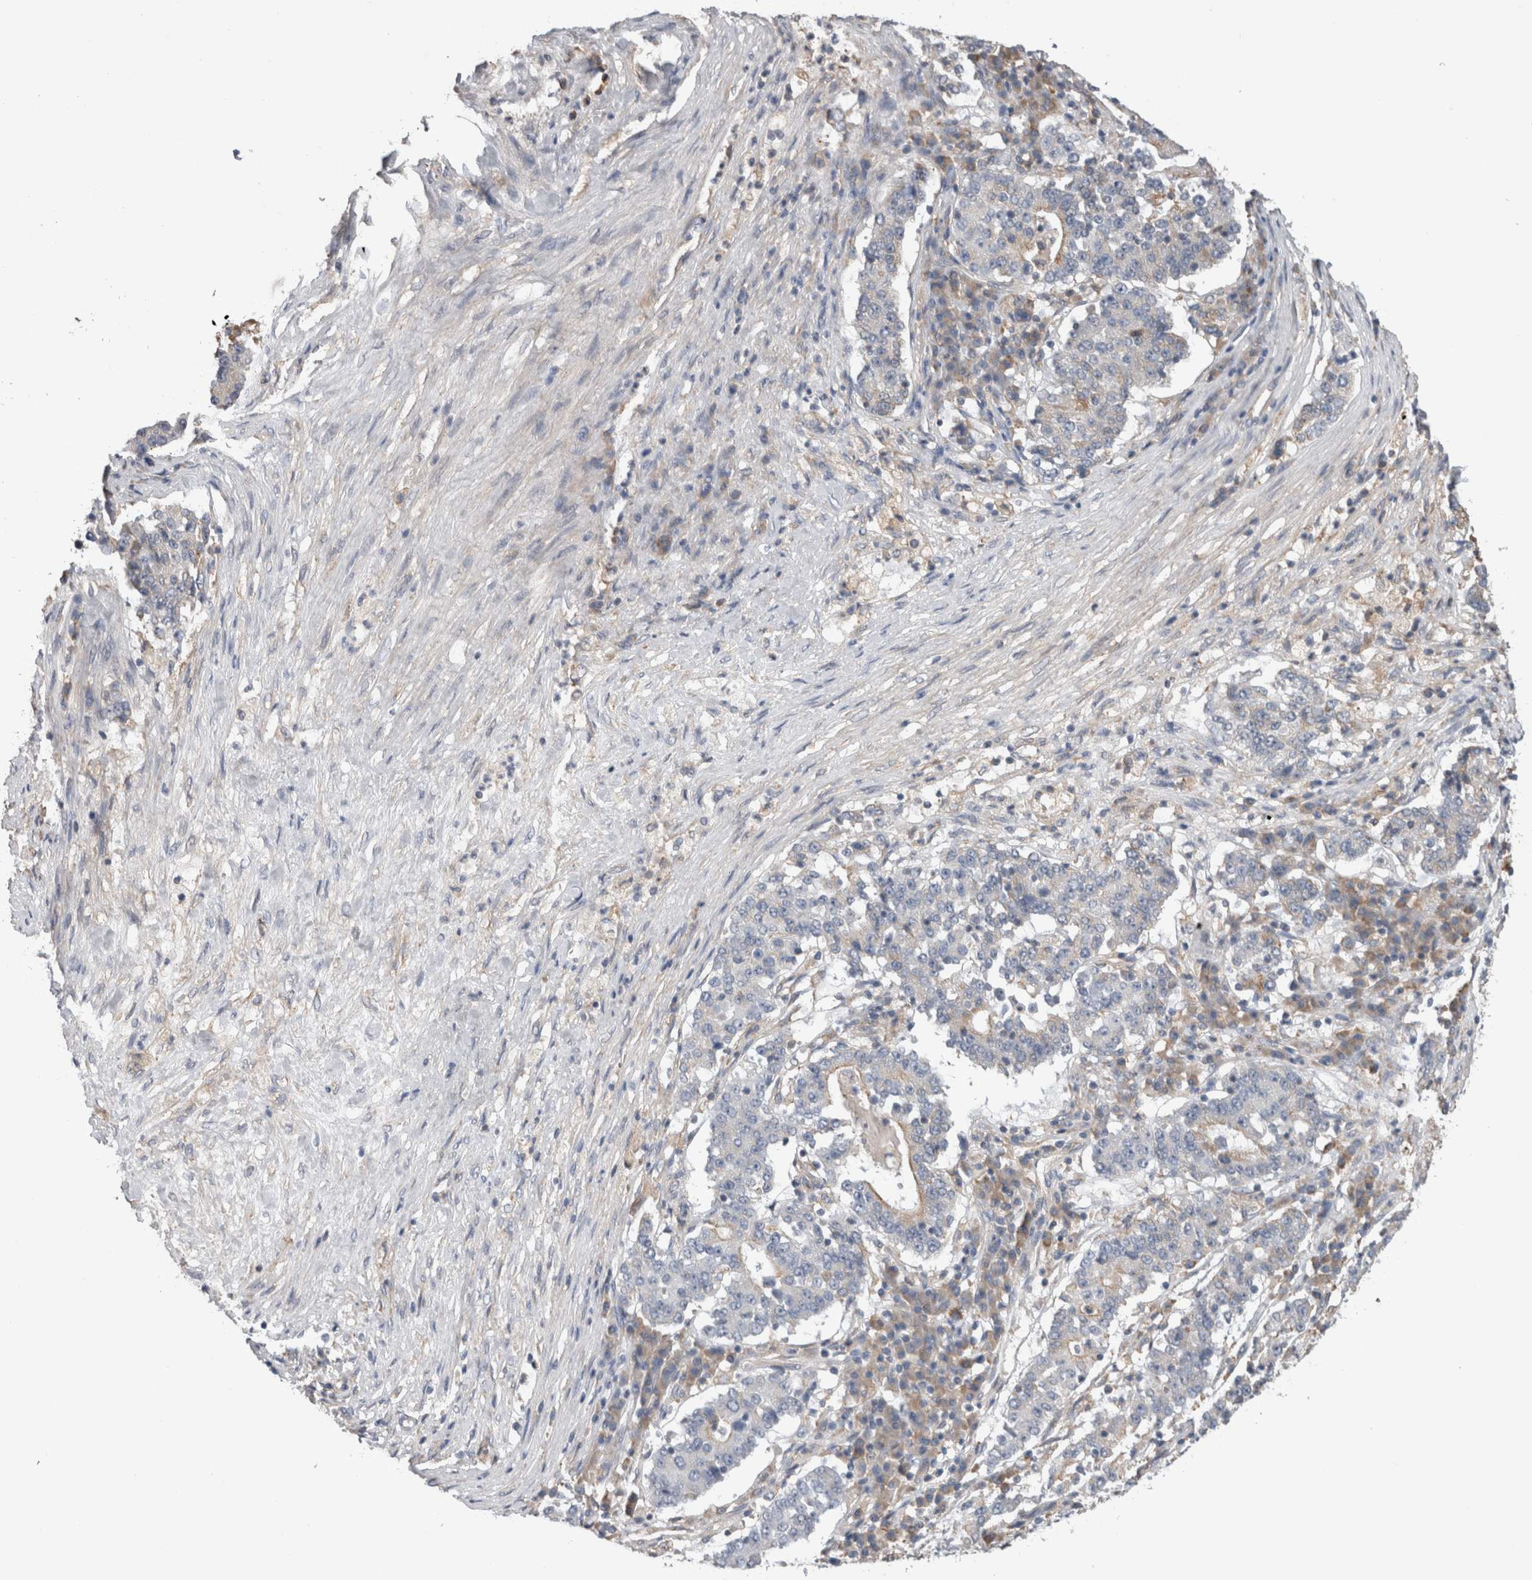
{"staining": {"intensity": "weak", "quantity": "<25%", "location": "cytoplasmic/membranous"}, "tissue": "stomach cancer", "cell_type": "Tumor cells", "image_type": "cancer", "snomed": [{"axis": "morphology", "description": "Adenocarcinoma, NOS"}, {"axis": "topography", "description": "Stomach"}], "caption": "Photomicrograph shows no protein expression in tumor cells of stomach cancer tissue. (DAB IHC visualized using brightfield microscopy, high magnification).", "gene": "SMAP2", "patient": {"sex": "male", "age": 59}}